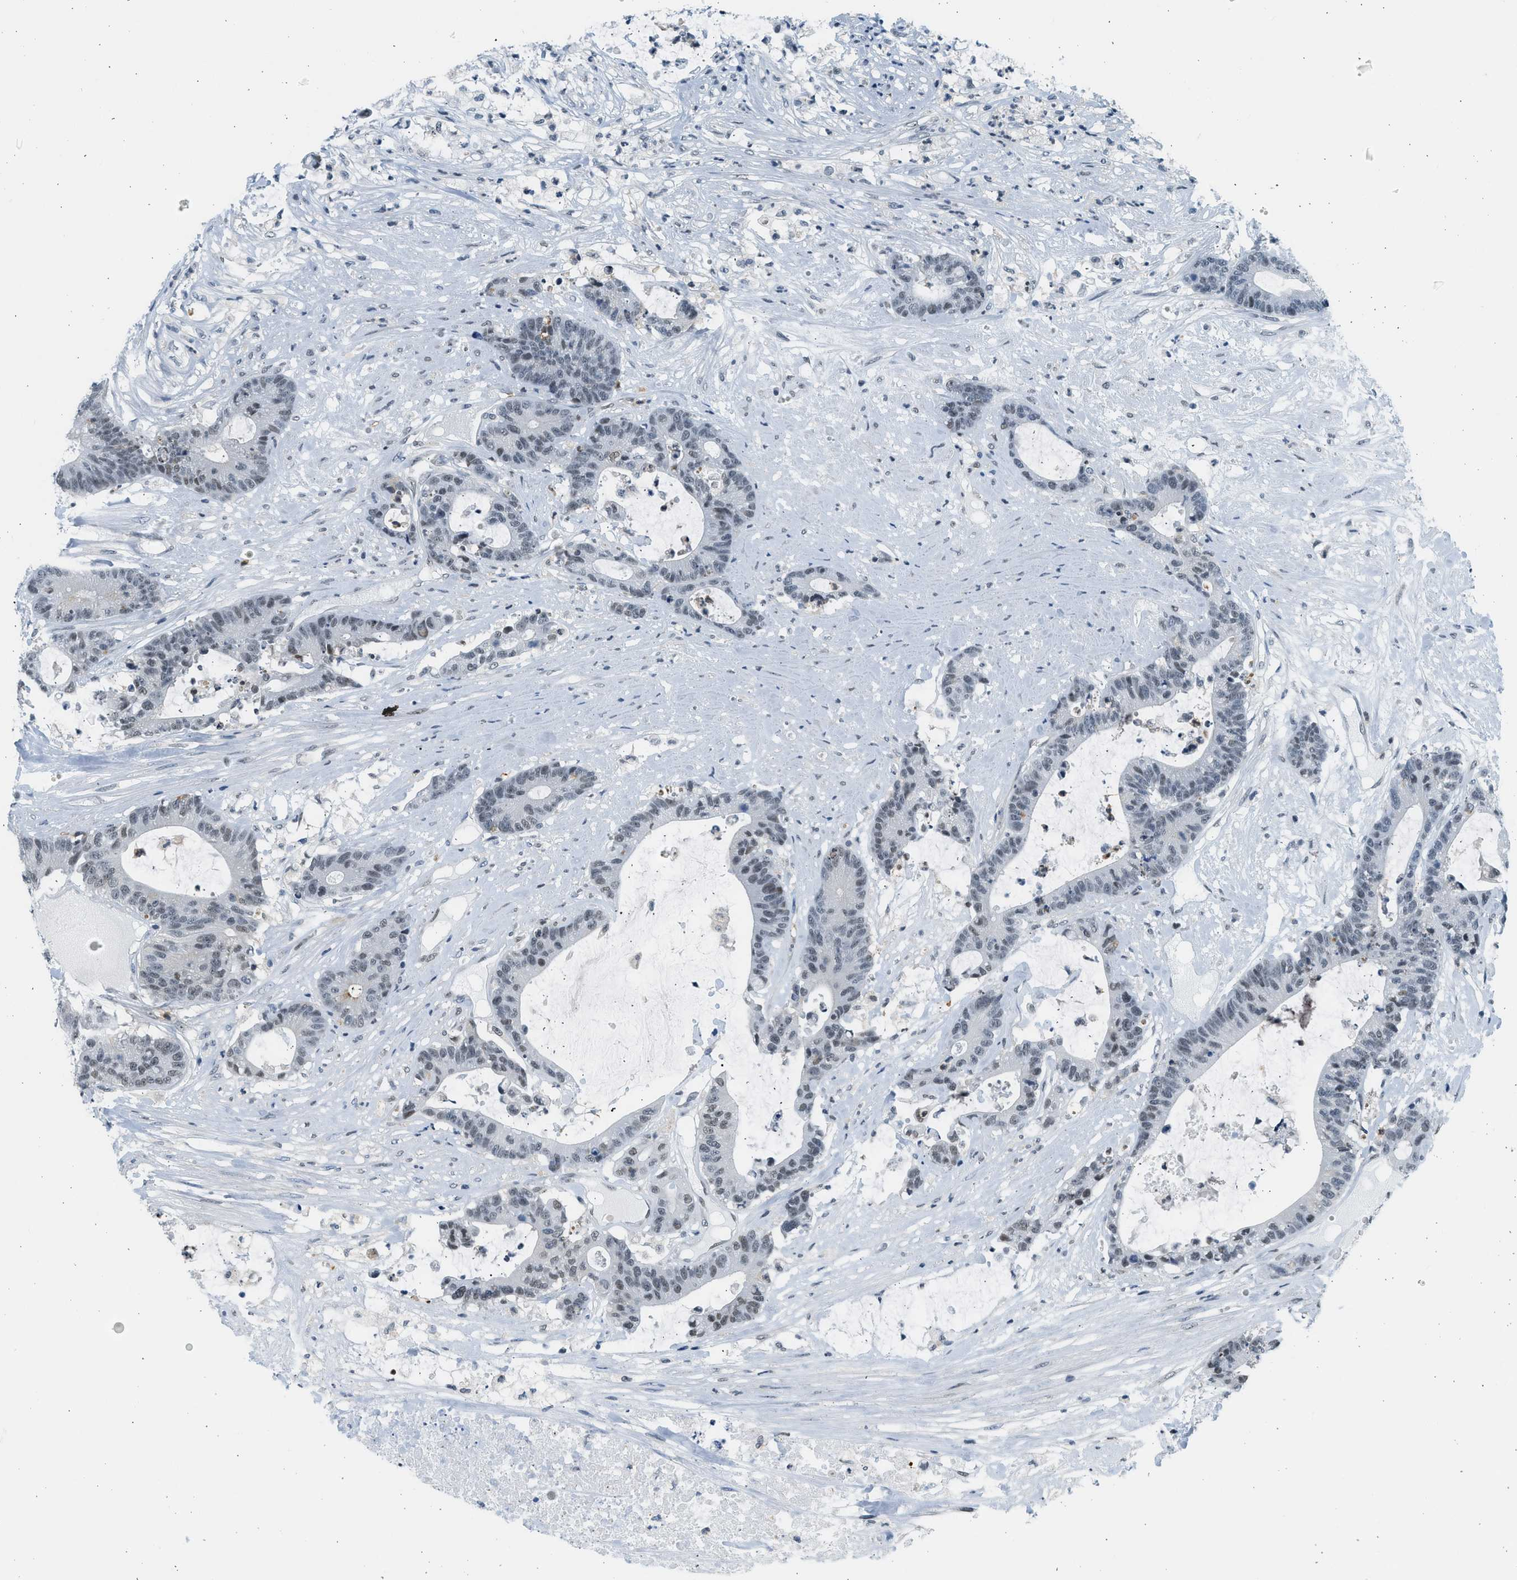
{"staining": {"intensity": "negative", "quantity": "none", "location": "none"}, "tissue": "colorectal cancer", "cell_type": "Tumor cells", "image_type": "cancer", "snomed": [{"axis": "morphology", "description": "Adenocarcinoma, NOS"}, {"axis": "topography", "description": "Colon"}], "caption": "IHC of colorectal adenocarcinoma demonstrates no staining in tumor cells.", "gene": "HIPK1", "patient": {"sex": "female", "age": 84}}